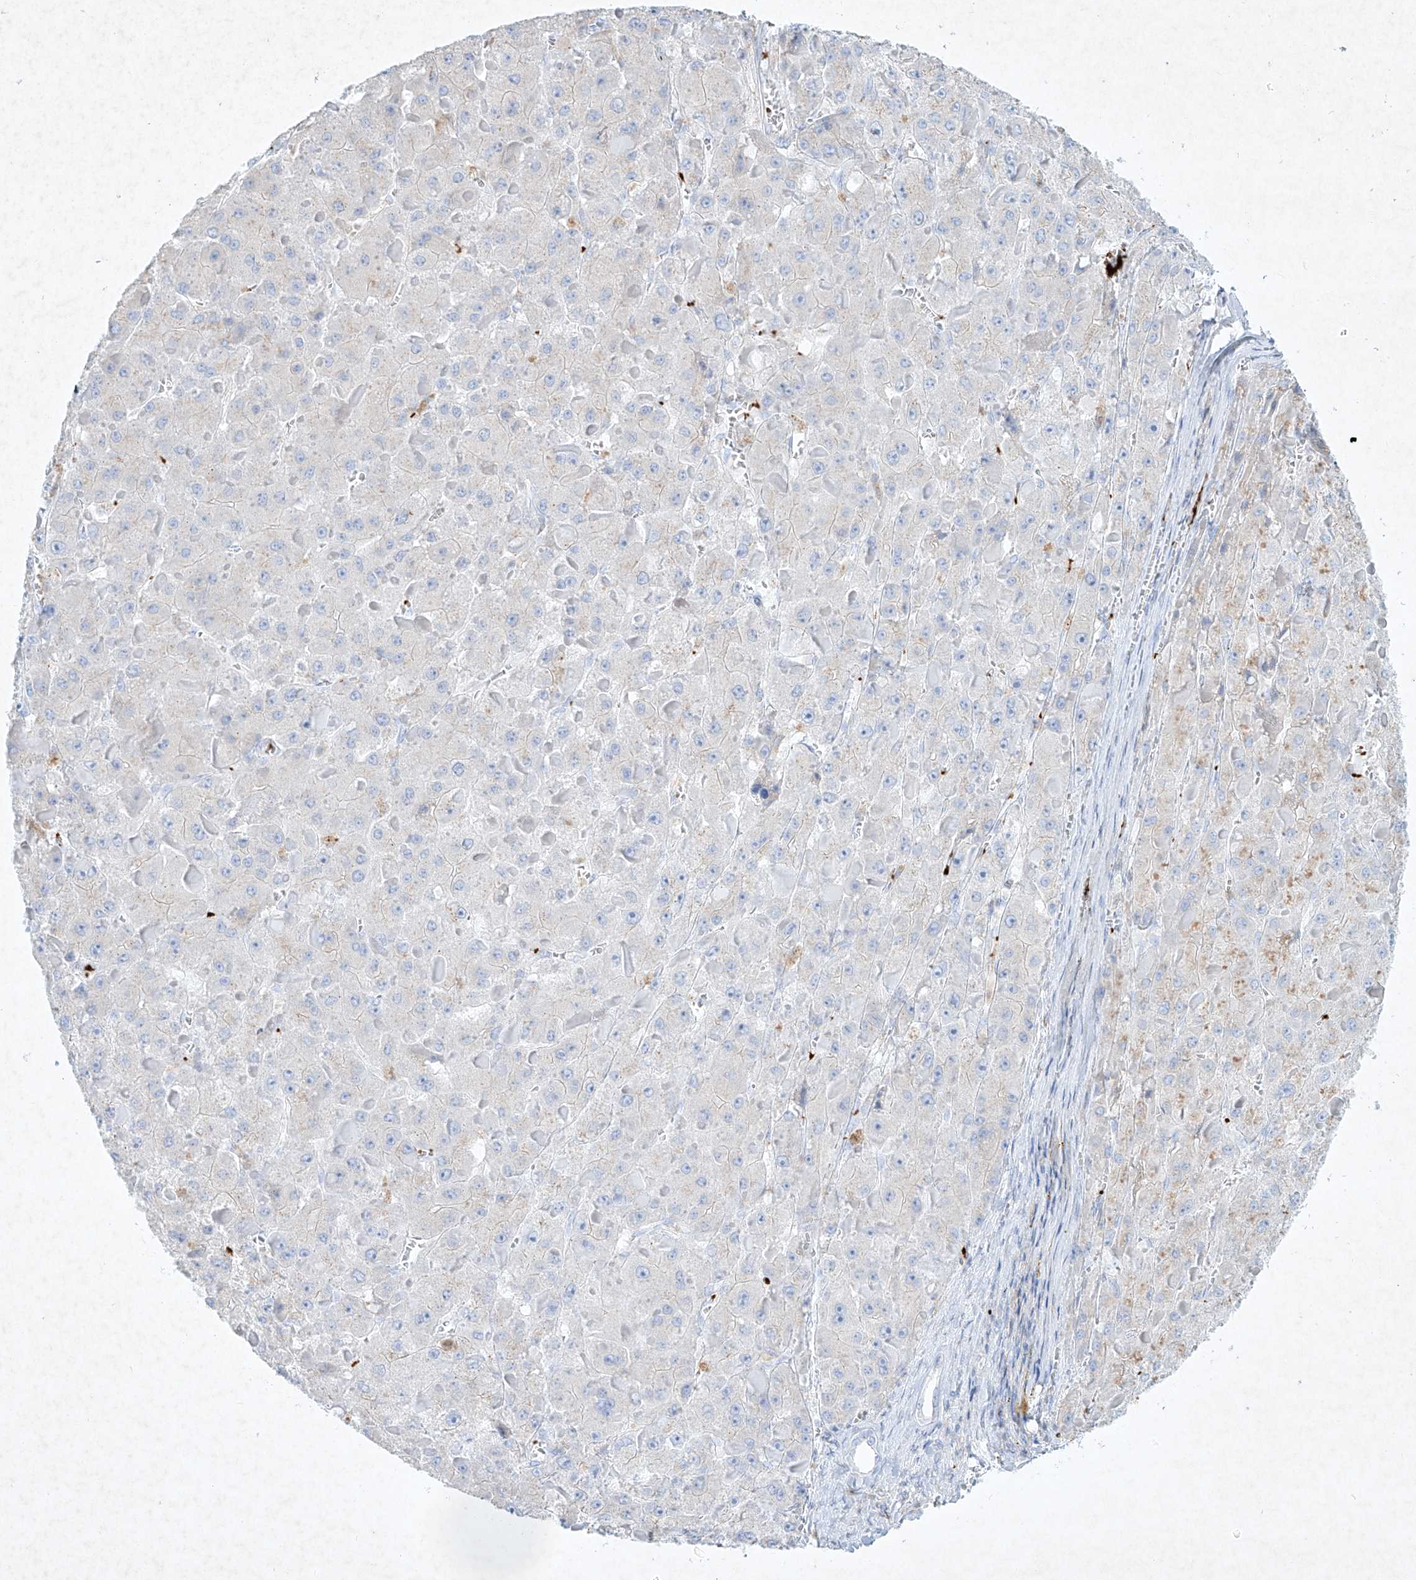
{"staining": {"intensity": "negative", "quantity": "none", "location": "none"}, "tissue": "liver cancer", "cell_type": "Tumor cells", "image_type": "cancer", "snomed": [{"axis": "morphology", "description": "Carcinoma, Hepatocellular, NOS"}, {"axis": "topography", "description": "Liver"}], "caption": "Image shows no significant protein expression in tumor cells of hepatocellular carcinoma (liver). Brightfield microscopy of IHC stained with DAB (brown) and hematoxylin (blue), captured at high magnification.", "gene": "PLEK", "patient": {"sex": "female", "age": 73}}